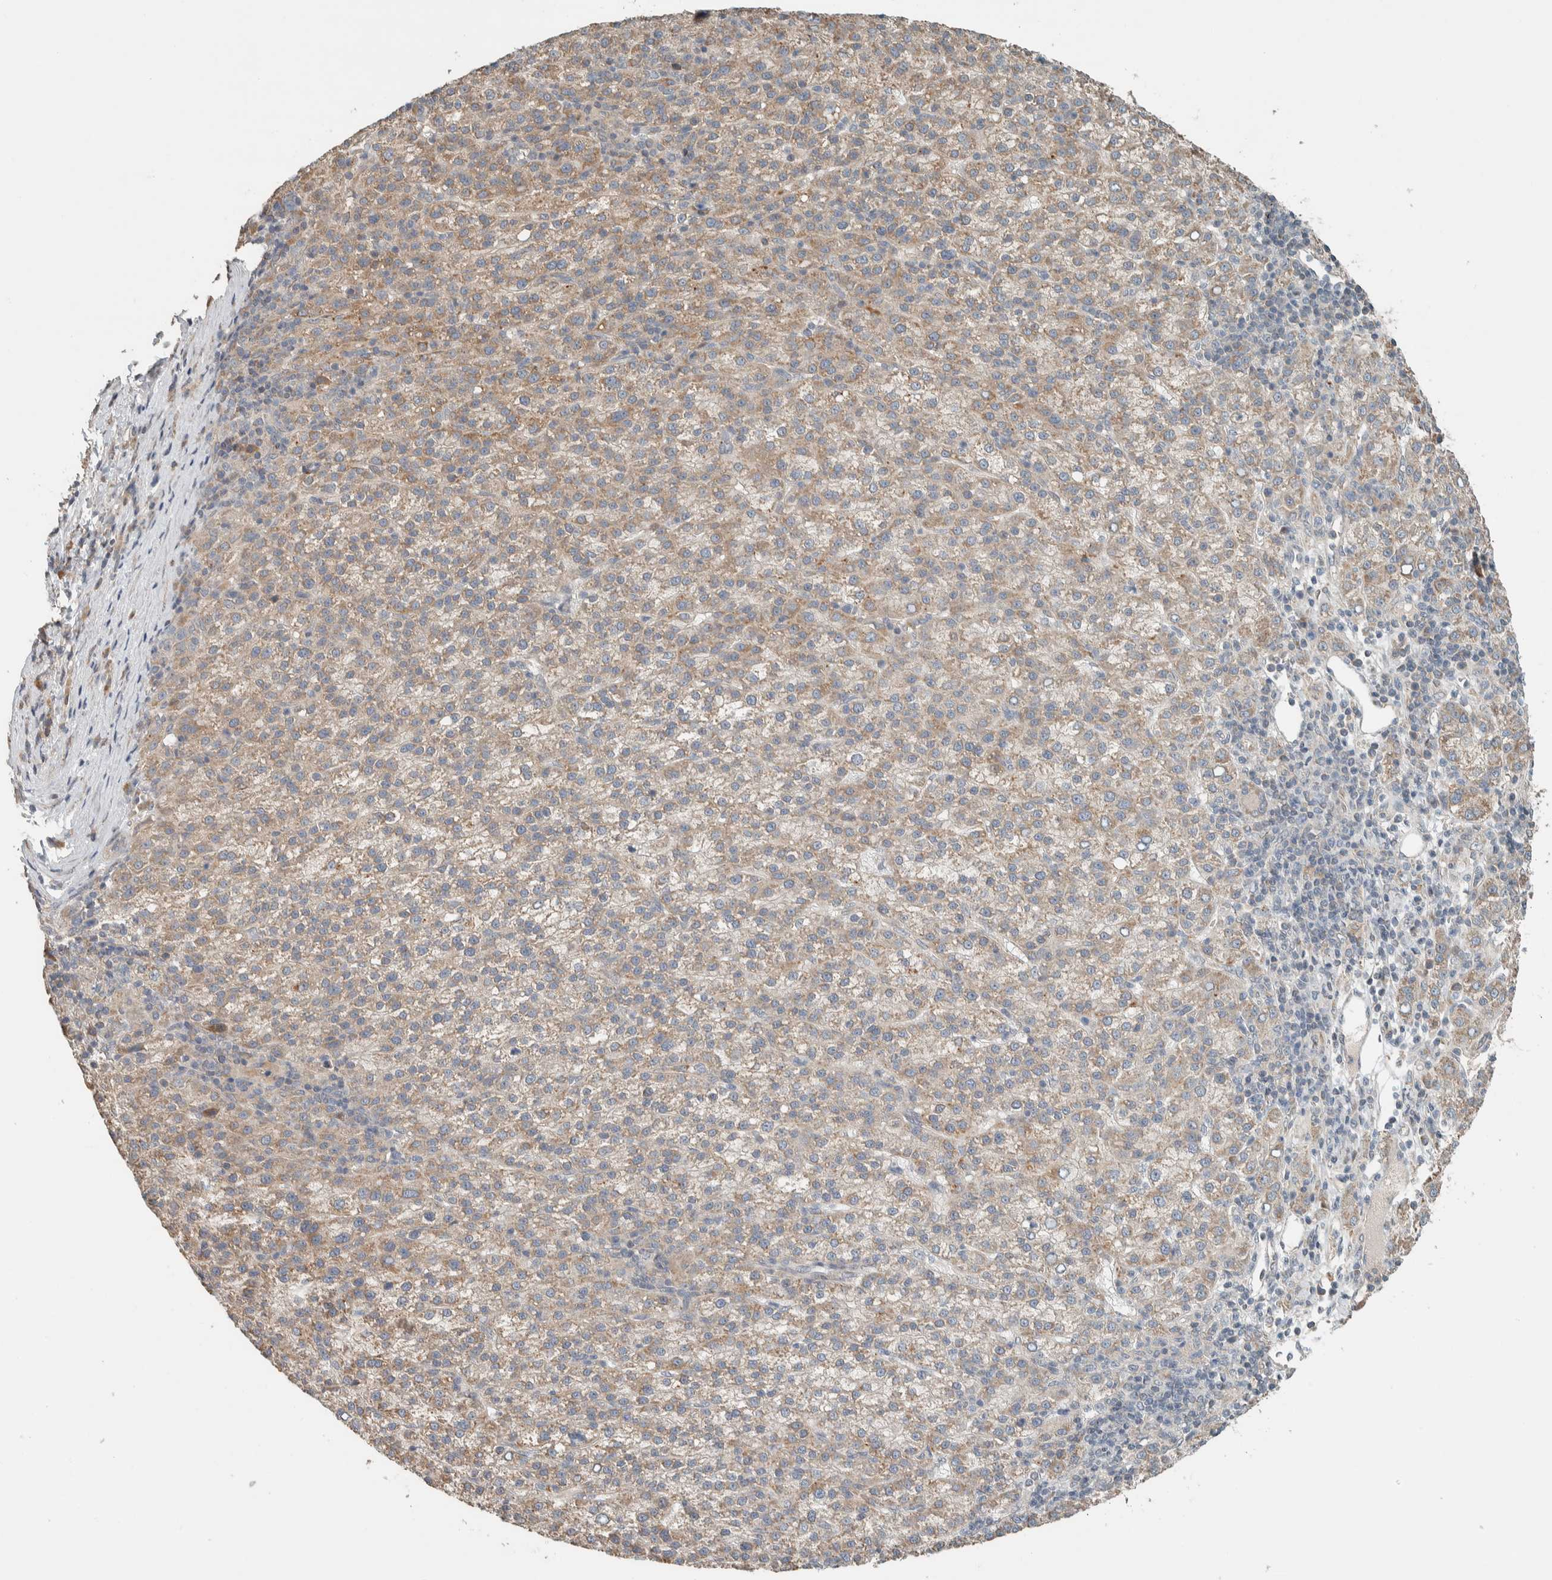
{"staining": {"intensity": "weak", "quantity": ">75%", "location": "cytoplasmic/membranous"}, "tissue": "liver cancer", "cell_type": "Tumor cells", "image_type": "cancer", "snomed": [{"axis": "morphology", "description": "Carcinoma, Hepatocellular, NOS"}, {"axis": "topography", "description": "Liver"}], "caption": "There is low levels of weak cytoplasmic/membranous expression in tumor cells of liver hepatocellular carcinoma, as demonstrated by immunohistochemical staining (brown color).", "gene": "NBR1", "patient": {"sex": "female", "age": 58}}